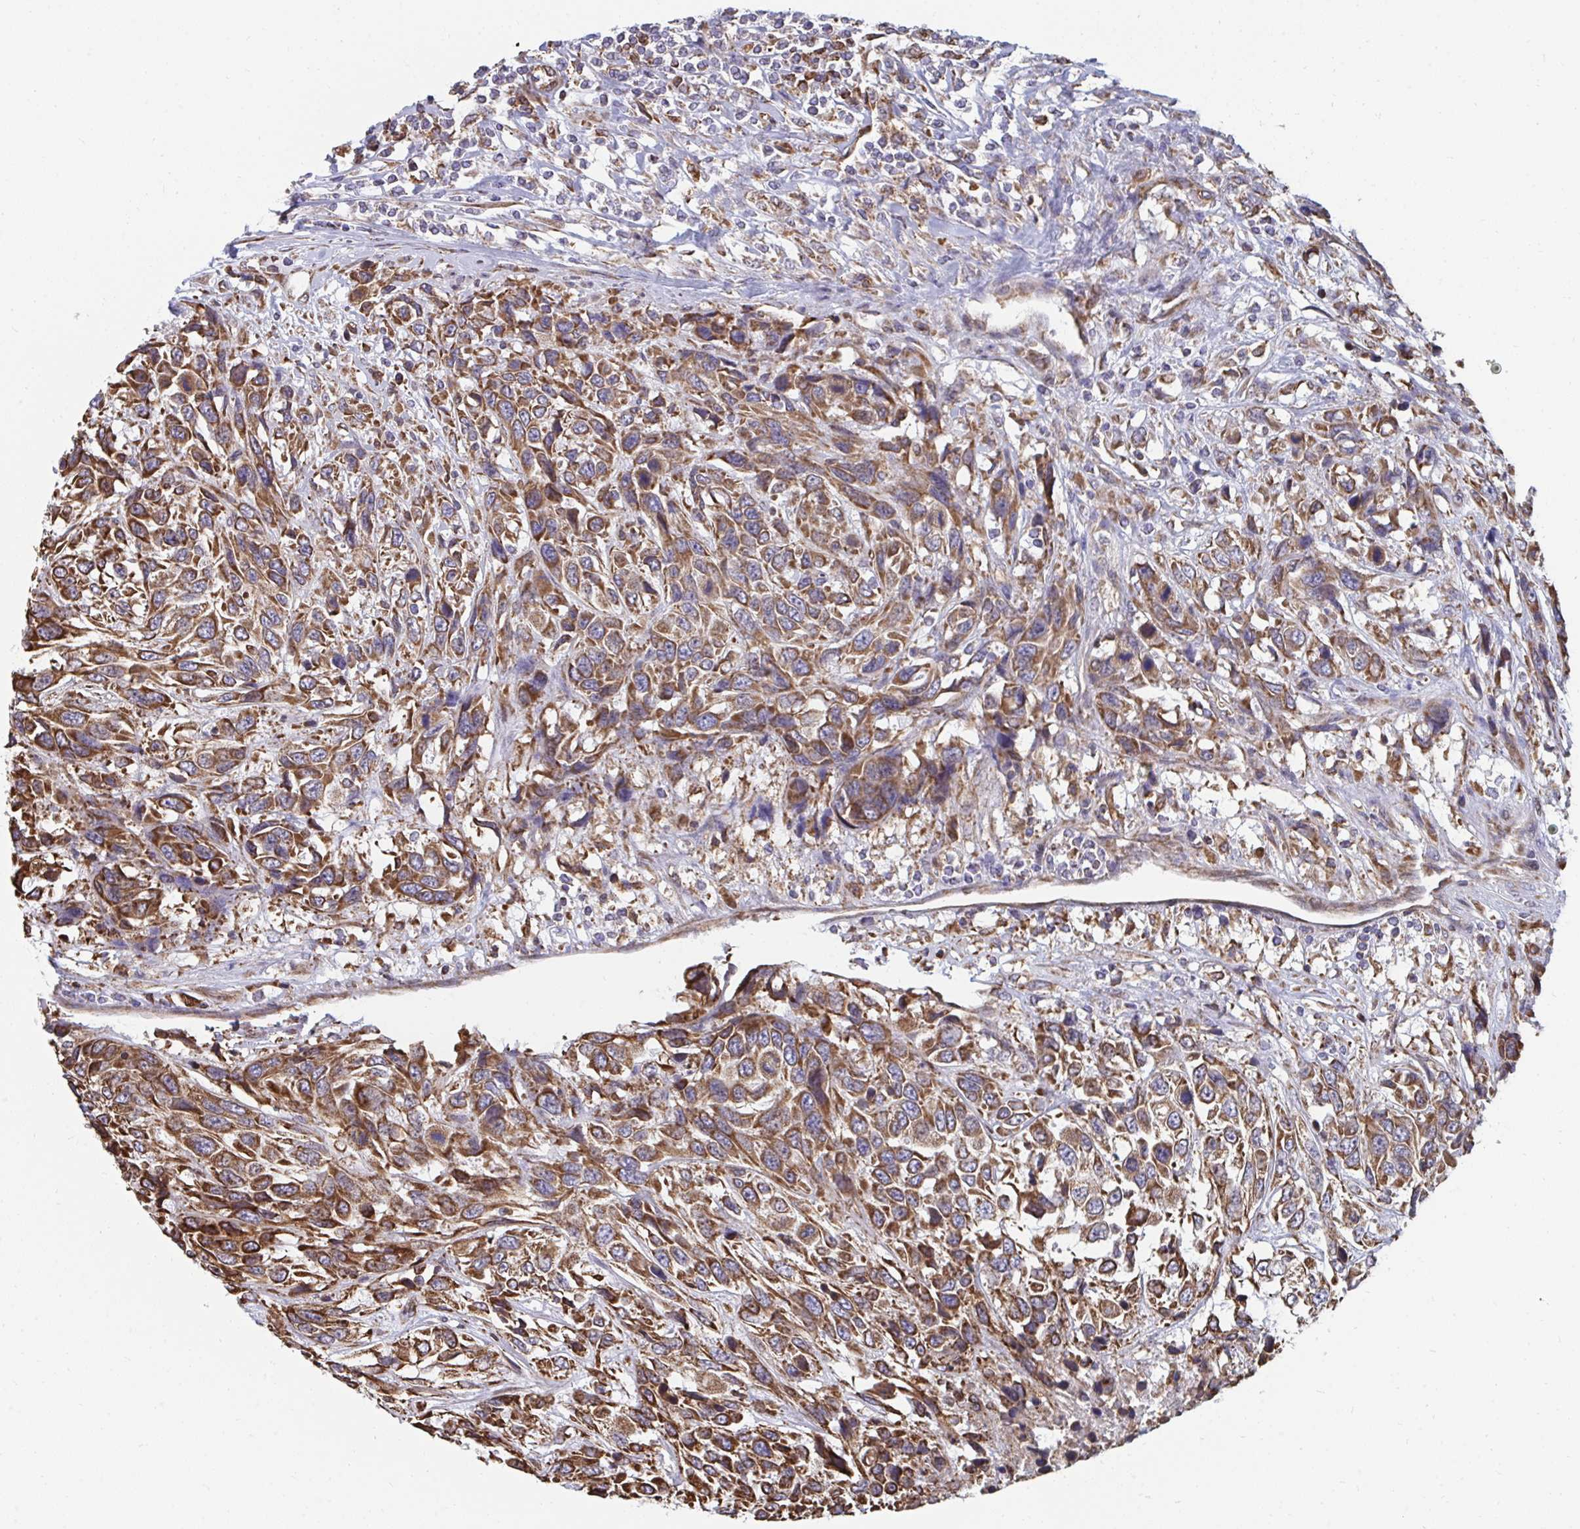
{"staining": {"intensity": "moderate", "quantity": ">75%", "location": "cytoplasmic/membranous"}, "tissue": "urothelial cancer", "cell_type": "Tumor cells", "image_type": "cancer", "snomed": [{"axis": "morphology", "description": "Urothelial carcinoma, High grade"}, {"axis": "topography", "description": "Urinary bladder"}], "caption": "Protein analysis of urothelial carcinoma (high-grade) tissue reveals moderate cytoplasmic/membranous expression in about >75% of tumor cells. (Brightfield microscopy of DAB IHC at high magnification).", "gene": "ELAVL1", "patient": {"sex": "female", "age": 70}}